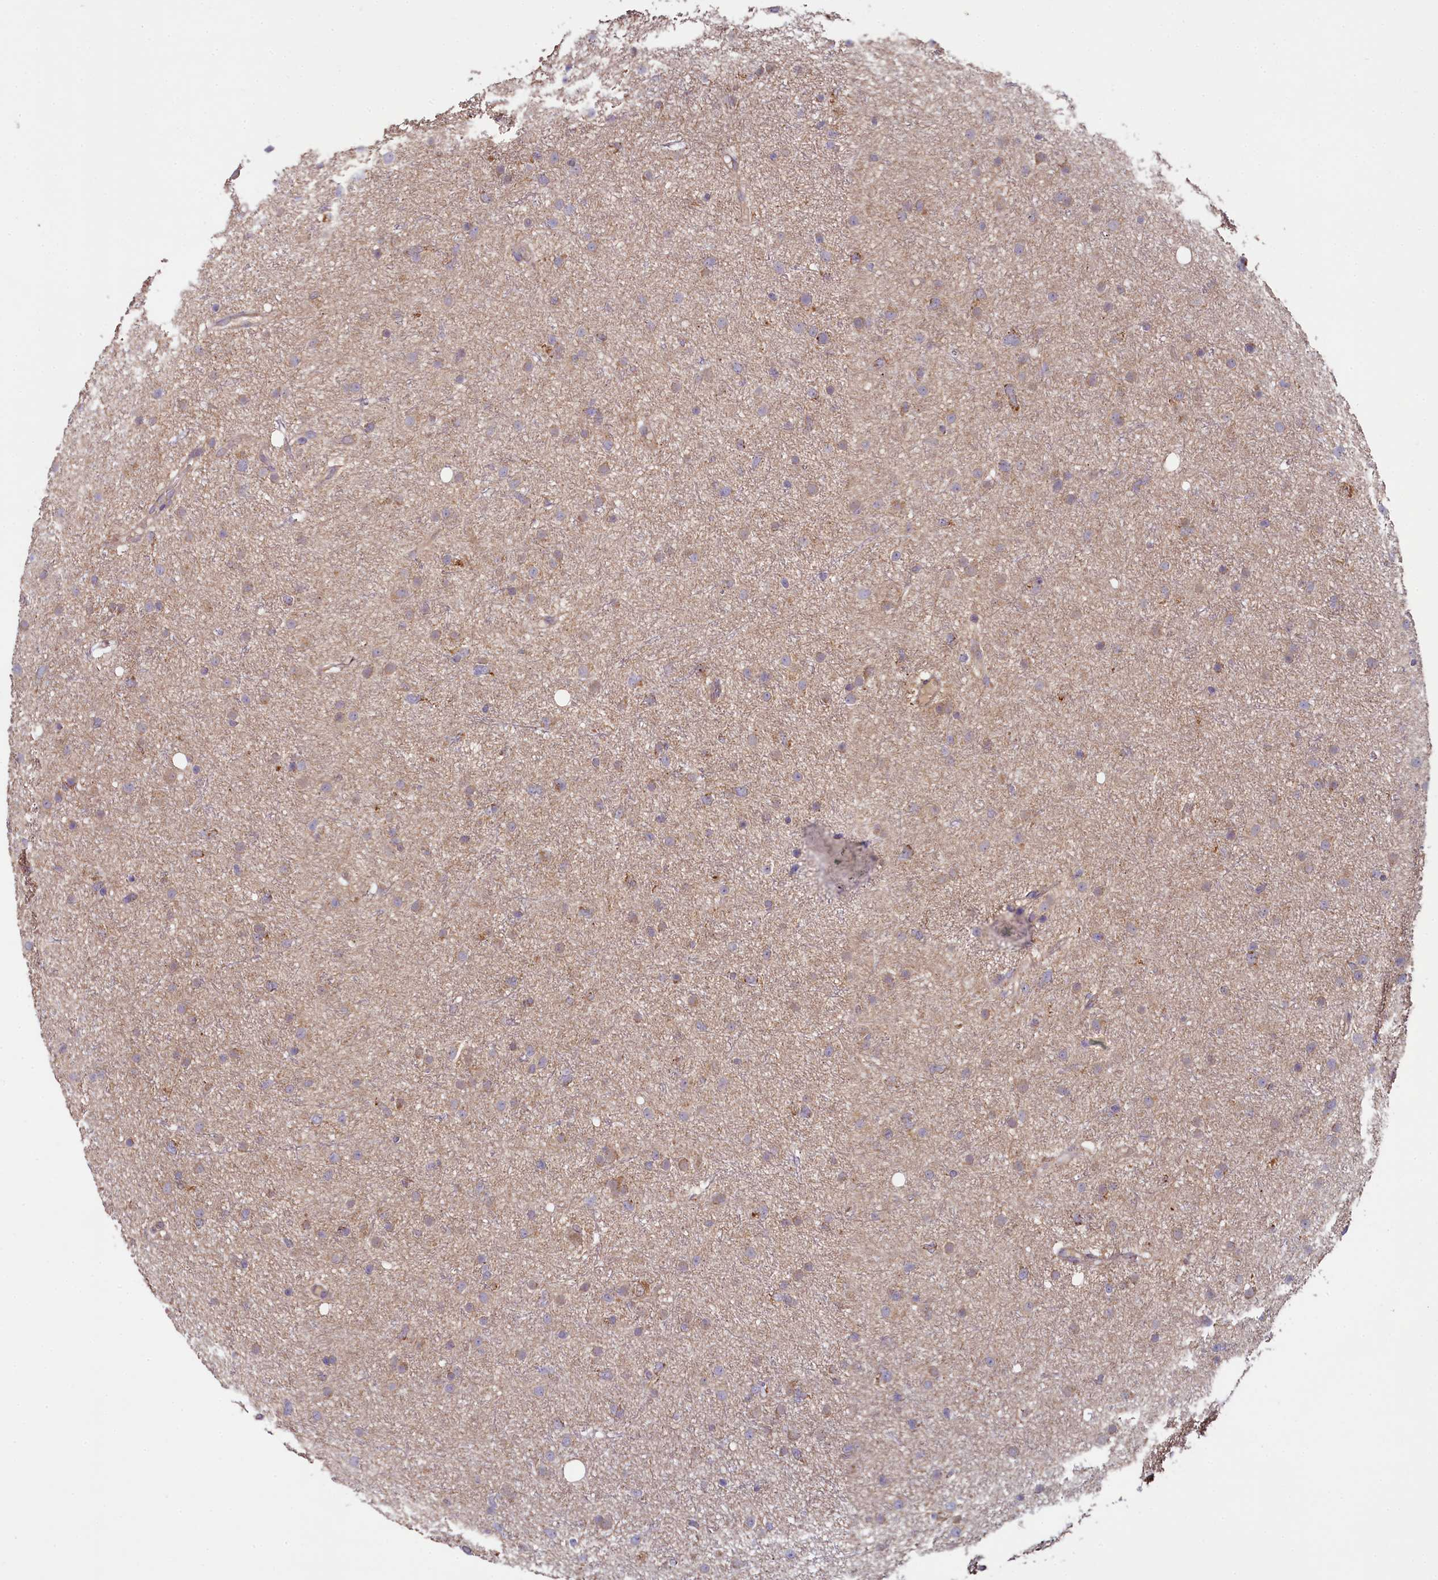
{"staining": {"intensity": "moderate", "quantity": "<25%", "location": "cytoplasmic/membranous"}, "tissue": "glioma", "cell_type": "Tumor cells", "image_type": "cancer", "snomed": [{"axis": "morphology", "description": "Glioma, malignant, Low grade"}, {"axis": "topography", "description": "Cerebral cortex"}], "caption": "Glioma stained with DAB immunohistochemistry (IHC) reveals low levels of moderate cytoplasmic/membranous expression in about <25% of tumor cells.", "gene": "MRPL57", "patient": {"sex": "female", "age": 39}}